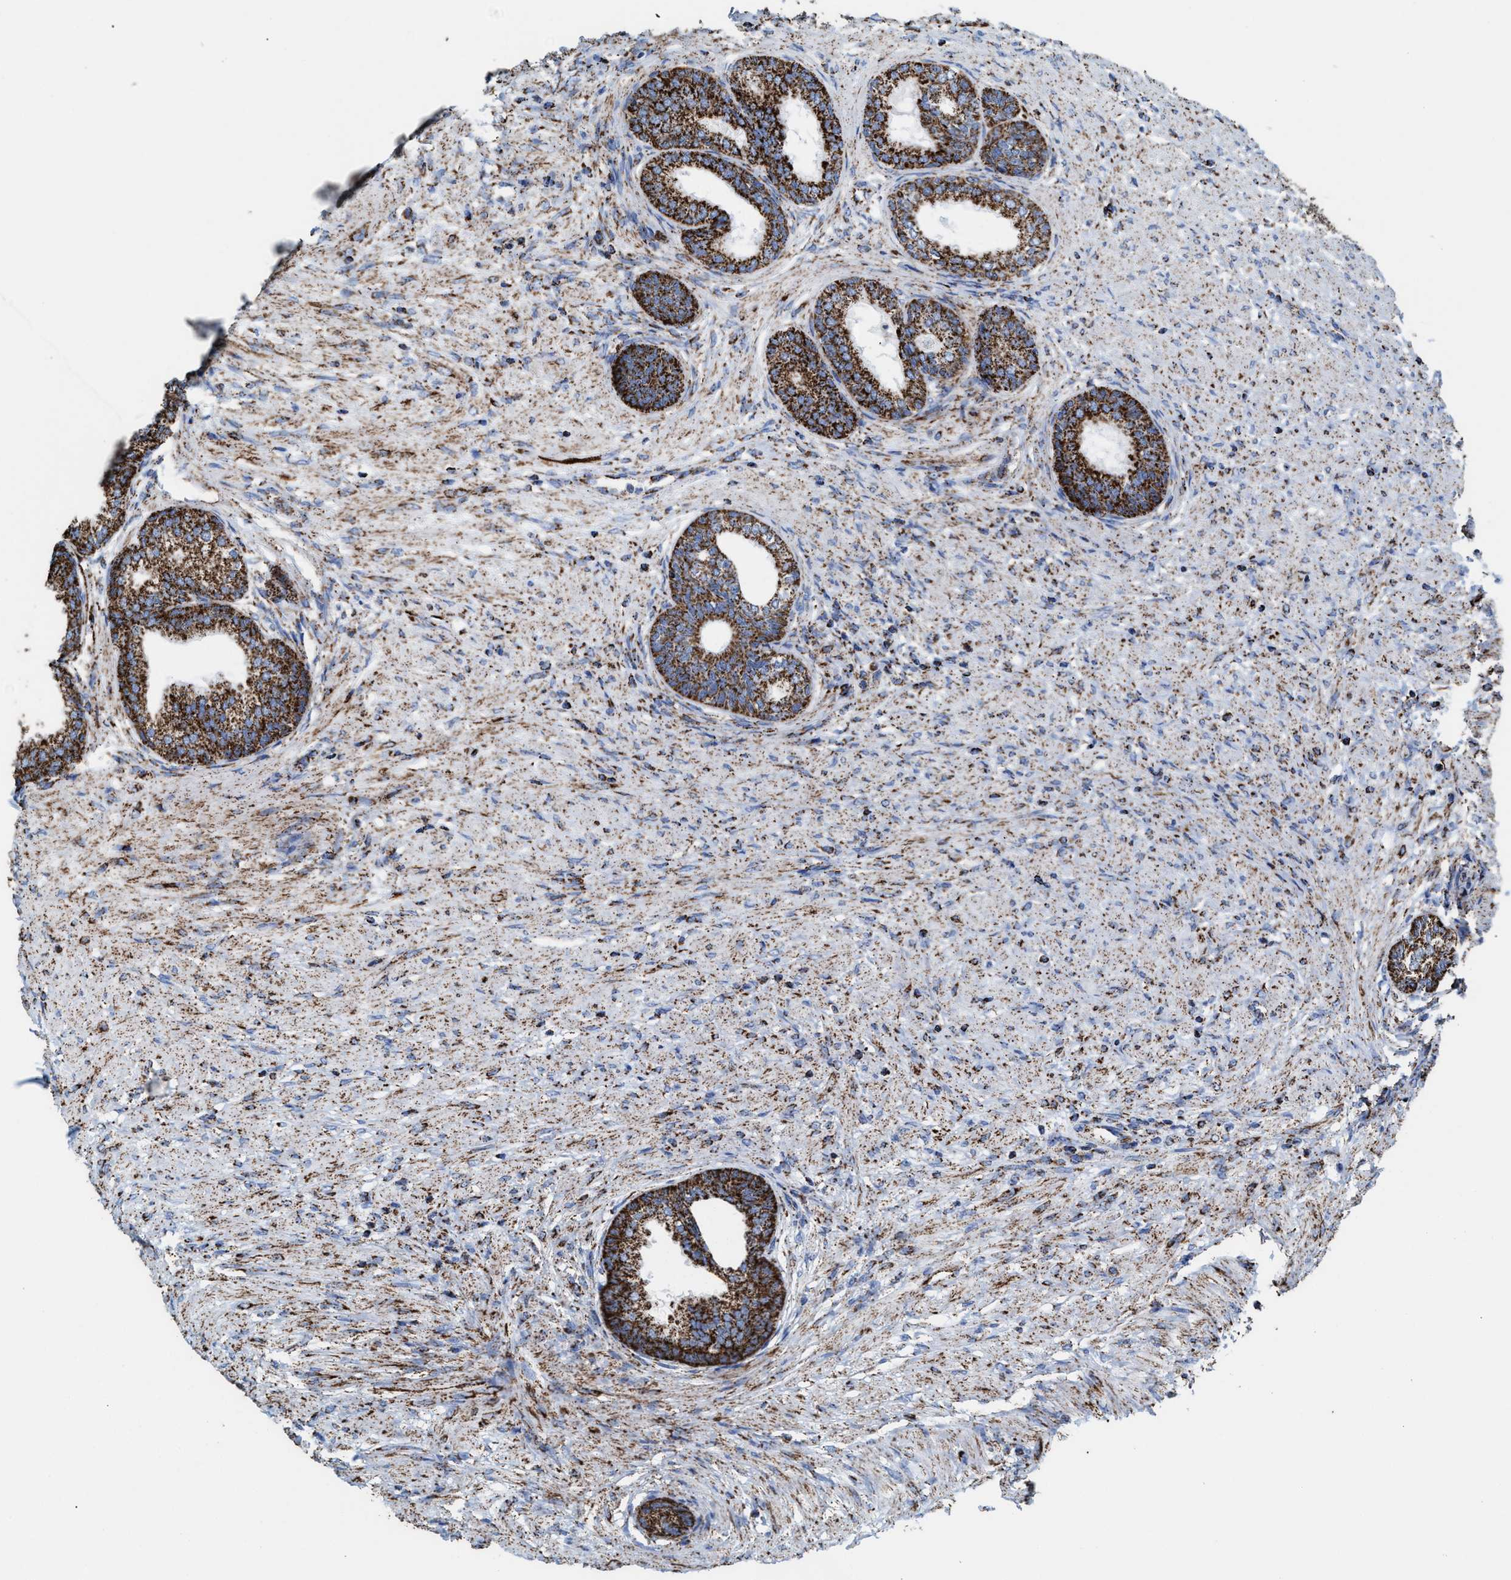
{"staining": {"intensity": "strong", "quantity": ">75%", "location": "cytoplasmic/membranous"}, "tissue": "prostate", "cell_type": "Glandular cells", "image_type": "normal", "snomed": [{"axis": "morphology", "description": "Normal tissue, NOS"}, {"axis": "topography", "description": "Prostate"}], "caption": "Protein staining of benign prostate shows strong cytoplasmic/membranous staining in about >75% of glandular cells. (DAB IHC with brightfield microscopy, high magnification).", "gene": "ECHS1", "patient": {"sex": "male", "age": 76}}